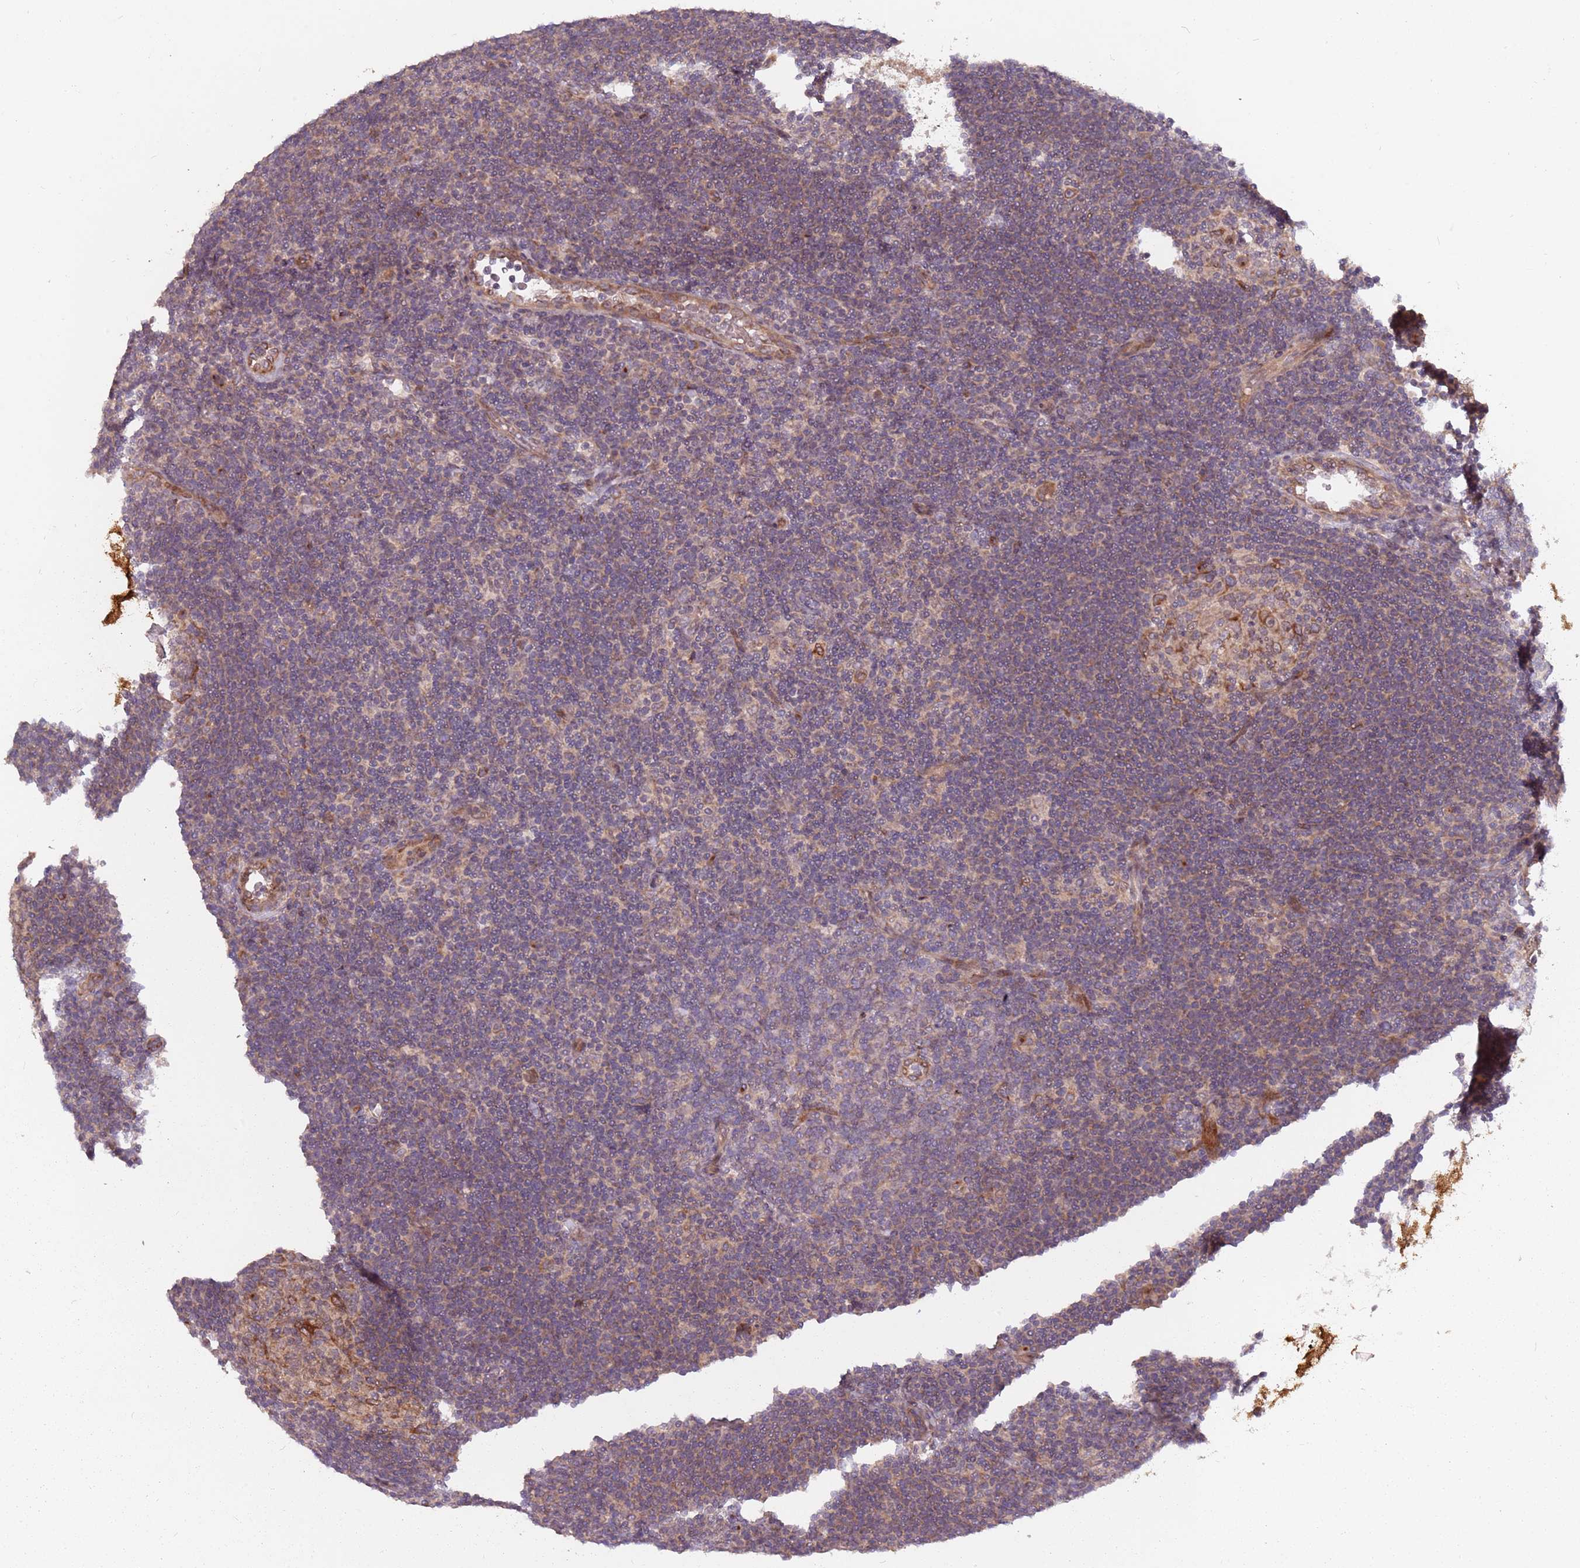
{"staining": {"intensity": "moderate", "quantity": "25%-75%", "location": "cytoplasmic/membranous"}, "tissue": "lymphoma", "cell_type": "Tumor cells", "image_type": "cancer", "snomed": [{"axis": "morphology", "description": "Hodgkin's disease, NOS"}, {"axis": "topography", "description": "Lymph node"}], "caption": "This photomicrograph reveals immunohistochemistry (IHC) staining of human Hodgkin's disease, with medium moderate cytoplasmic/membranous staining in approximately 25%-75% of tumor cells.", "gene": "PLD6", "patient": {"sex": "female", "age": 57}}